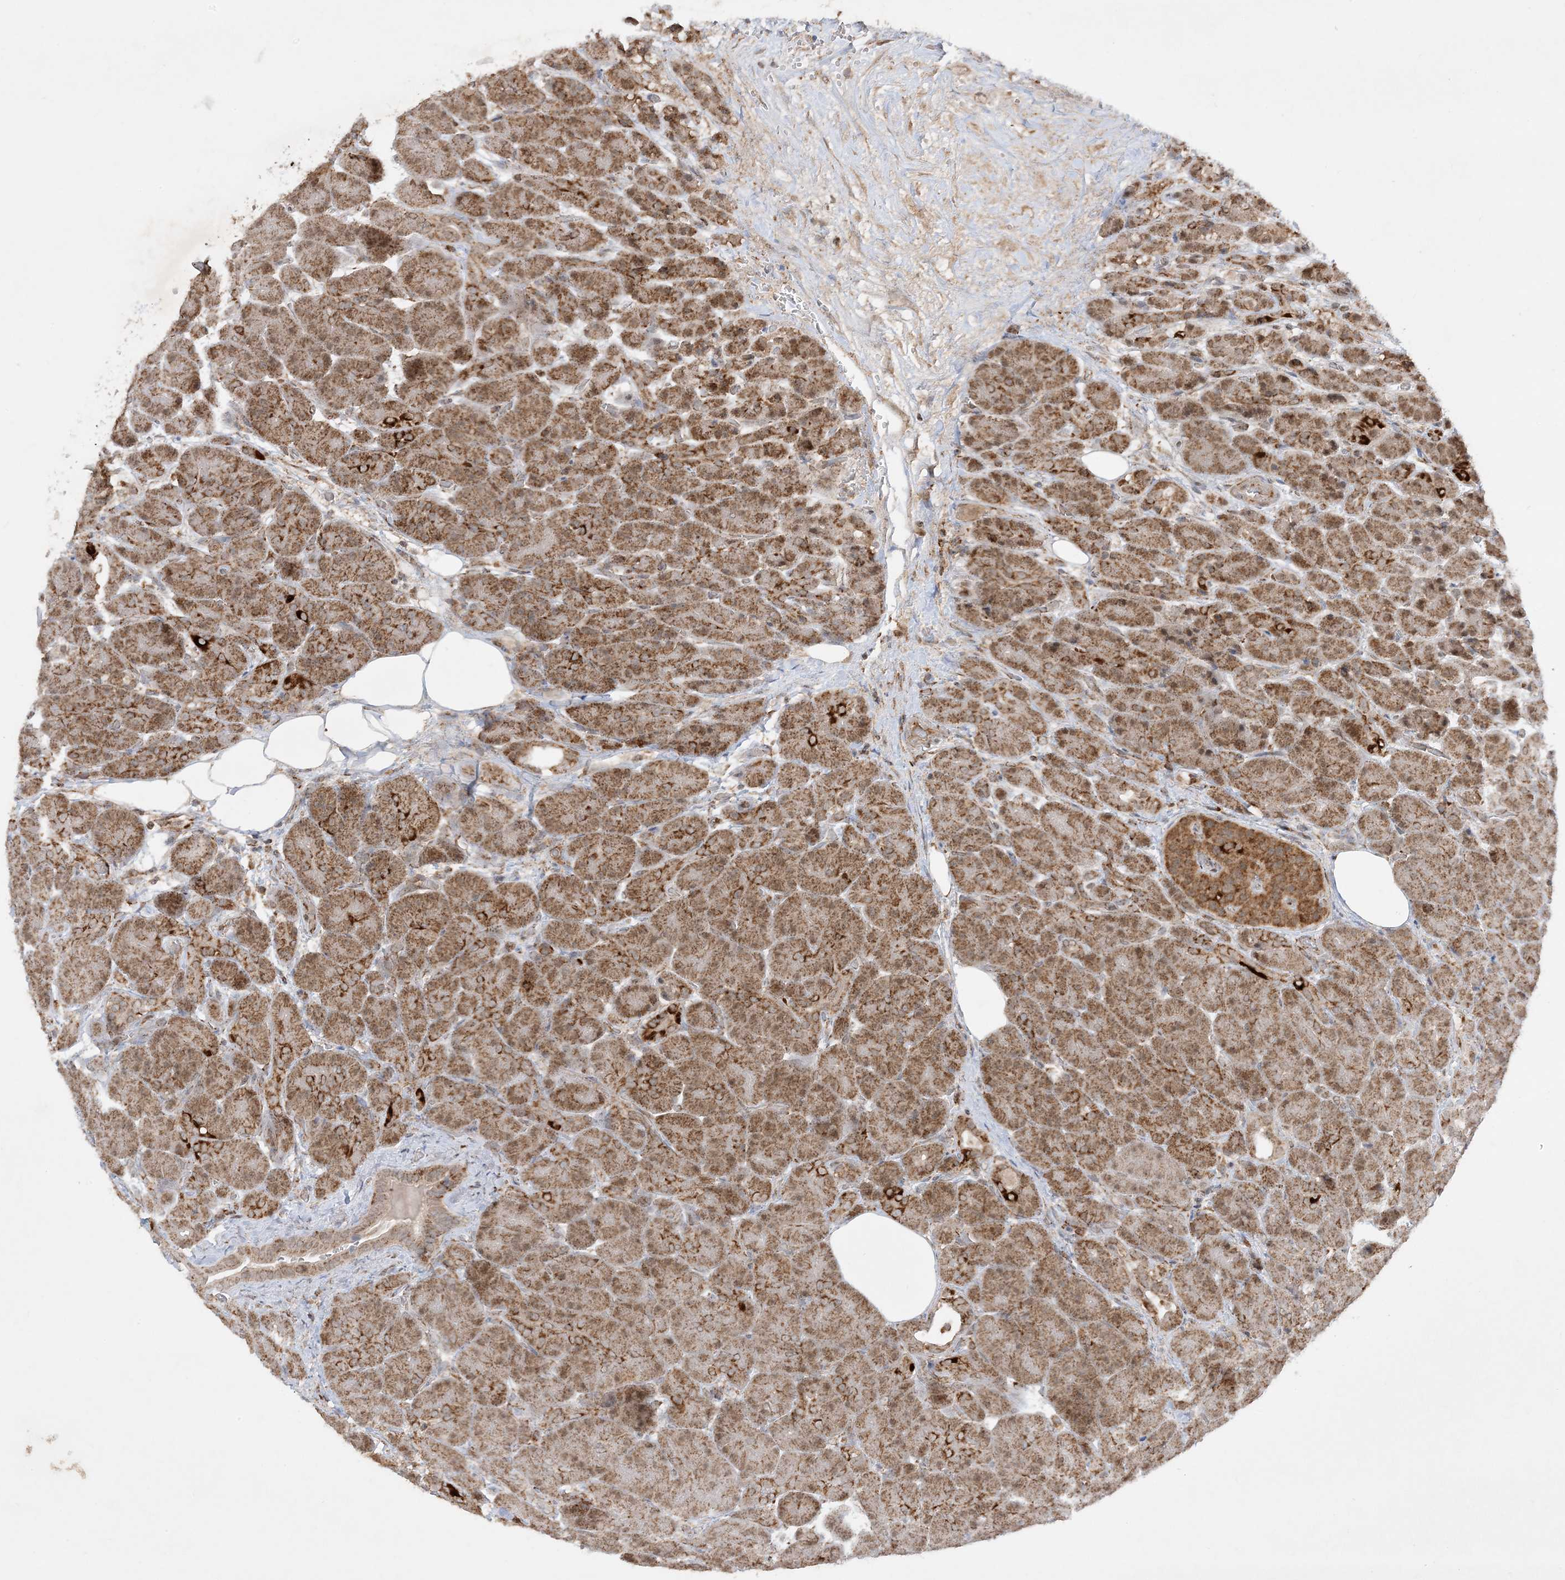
{"staining": {"intensity": "moderate", "quantity": ">75%", "location": "cytoplasmic/membranous"}, "tissue": "pancreas", "cell_type": "Exocrine glandular cells", "image_type": "normal", "snomed": [{"axis": "morphology", "description": "Normal tissue, NOS"}, {"axis": "topography", "description": "Pancreas"}], "caption": "DAB (3,3'-diaminobenzidine) immunohistochemical staining of benign human pancreas displays moderate cytoplasmic/membranous protein positivity in about >75% of exocrine glandular cells.", "gene": "NDUFAF3", "patient": {"sex": "male", "age": 63}}